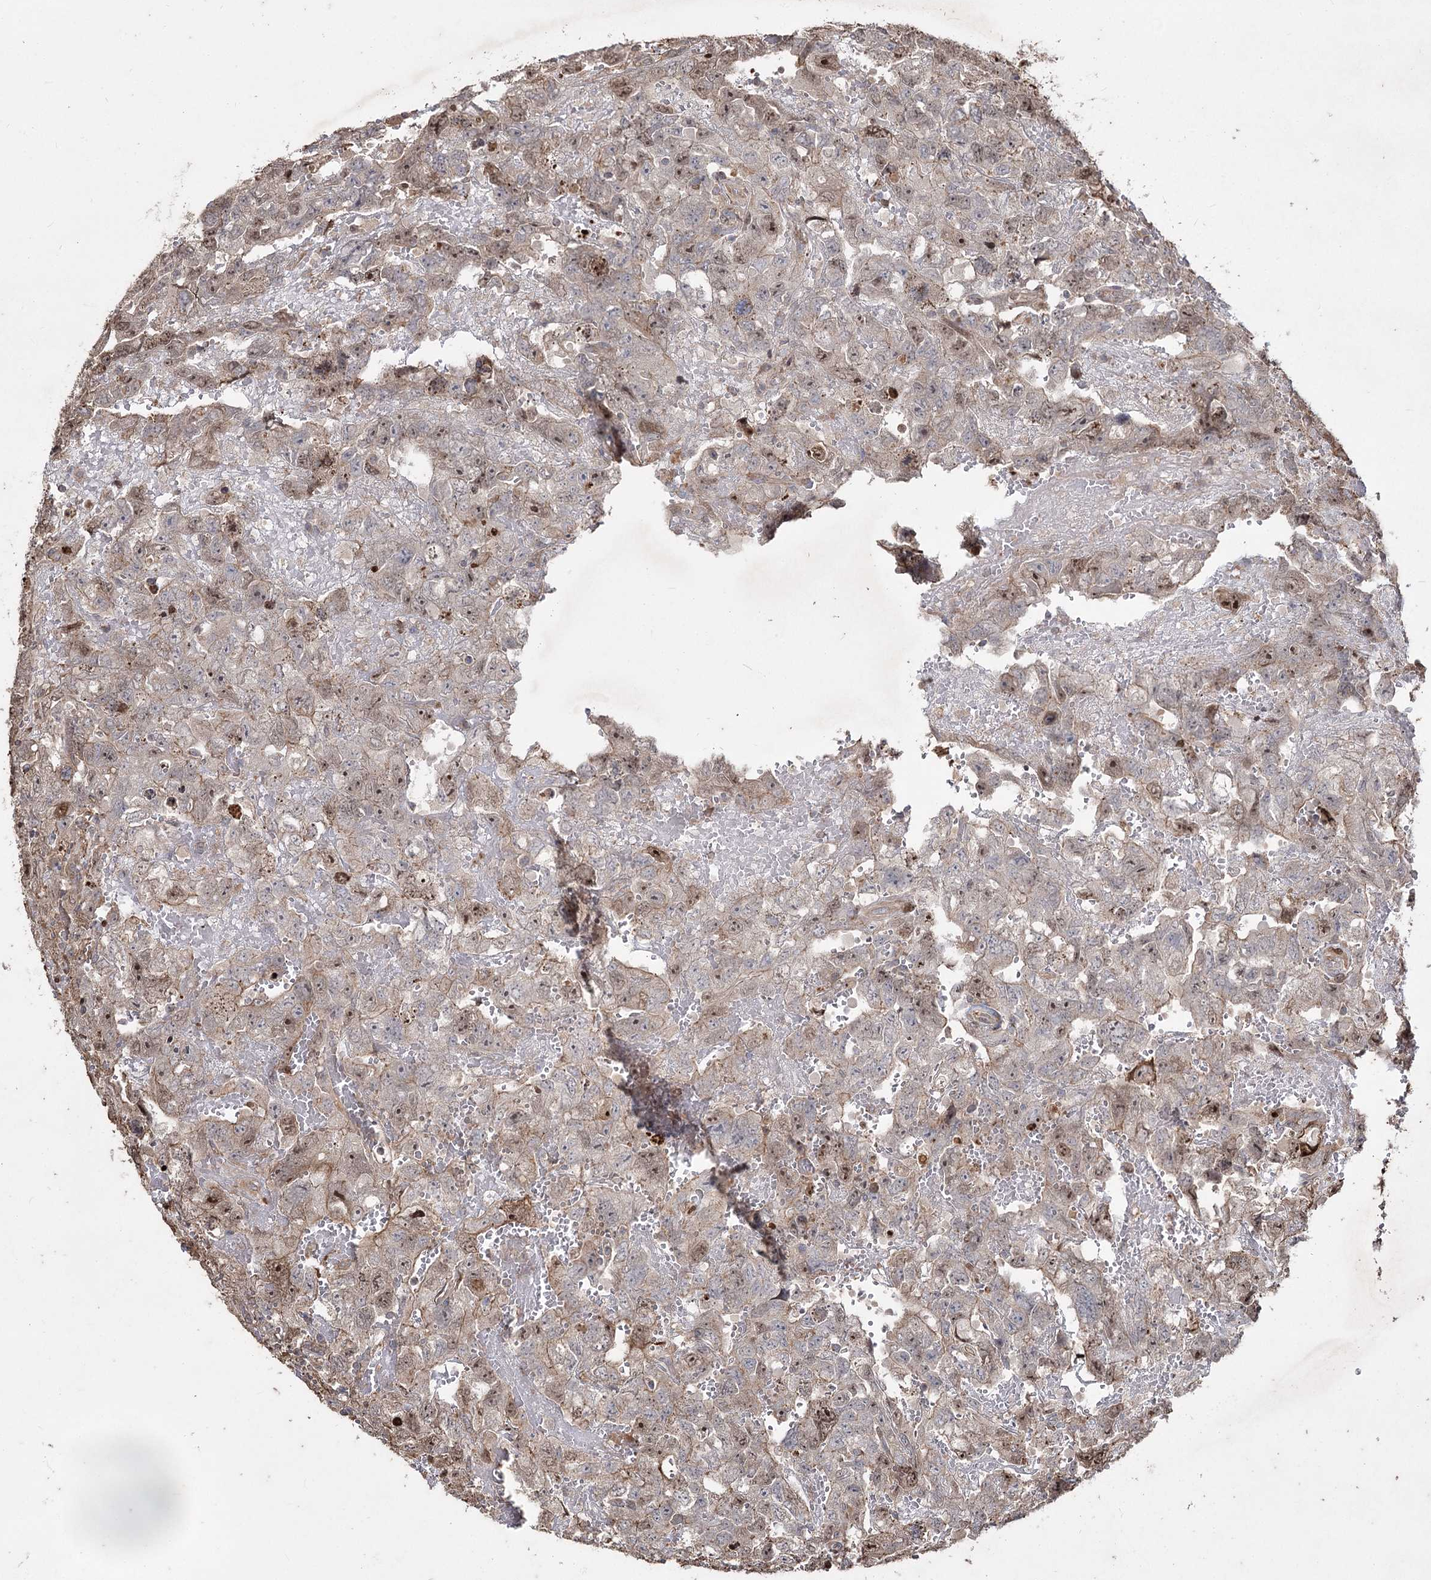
{"staining": {"intensity": "weak", "quantity": "25%-75%", "location": "nuclear"}, "tissue": "testis cancer", "cell_type": "Tumor cells", "image_type": "cancer", "snomed": [{"axis": "morphology", "description": "Carcinoma, Embryonal, NOS"}, {"axis": "topography", "description": "Testis"}], "caption": "Testis cancer tissue demonstrates weak nuclear positivity in about 25%-75% of tumor cells, visualized by immunohistochemistry.", "gene": "PRC1", "patient": {"sex": "male", "age": 45}}